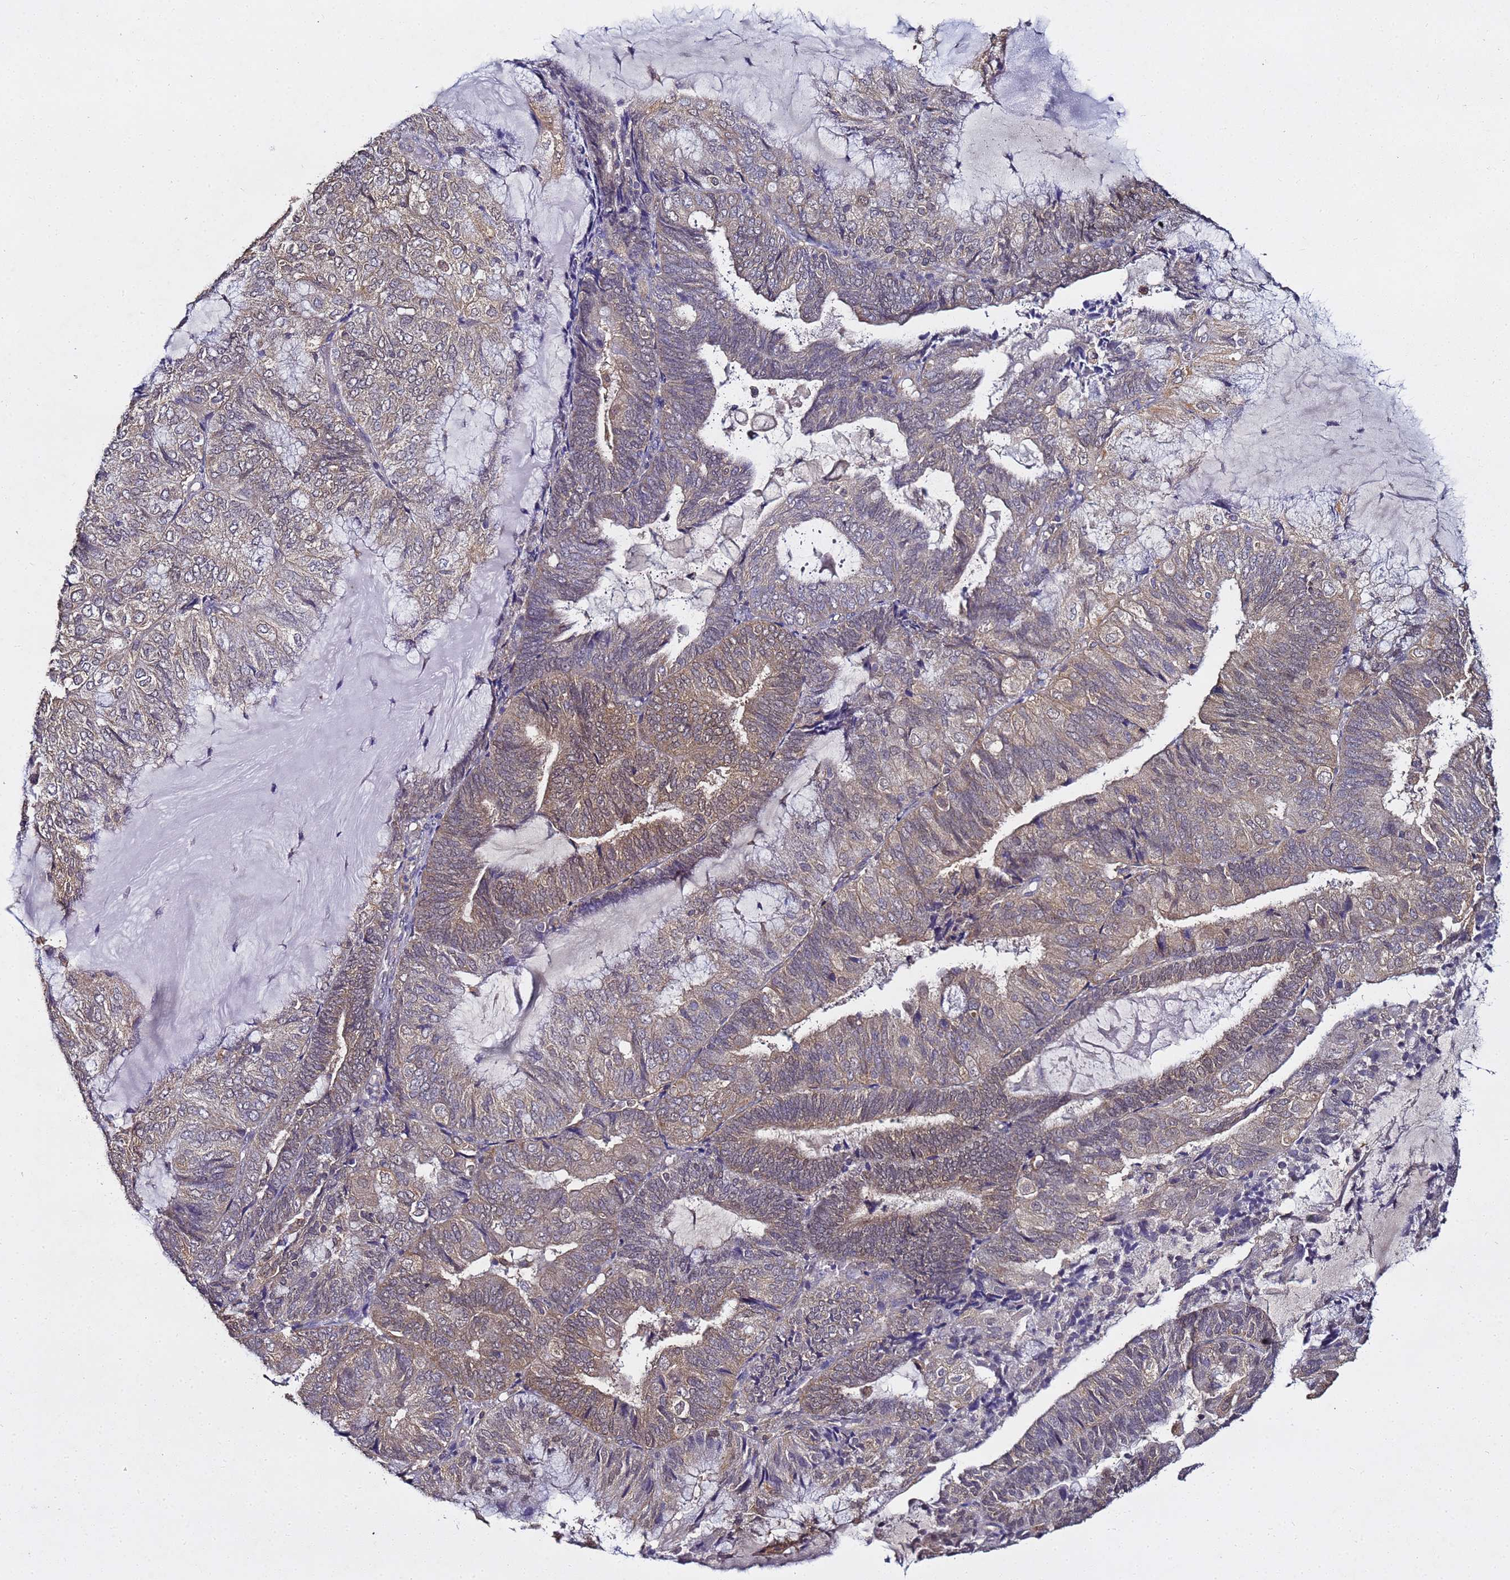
{"staining": {"intensity": "weak", "quantity": "25%-75%", "location": "cytoplasmic/membranous"}, "tissue": "endometrial cancer", "cell_type": "Tumor cells", "image_type": "cancer", "snomed": [{"axis": "morphology", "description": "Adenocarcinoma, NOS"}, {"axis": "topography", "description": "Endometrium"}], "caption": "A micrograph of human endometrial cancer stained for a protein reveals weak cytoplasmic/membranous brown staining in tumor cells. Using DAB (brown) and hematoxylin (blue) stains, captured at high magnification using brightfield microscopy.", "gene": "ENOPH1", "patient": {"sex": "female", "age": 81}}